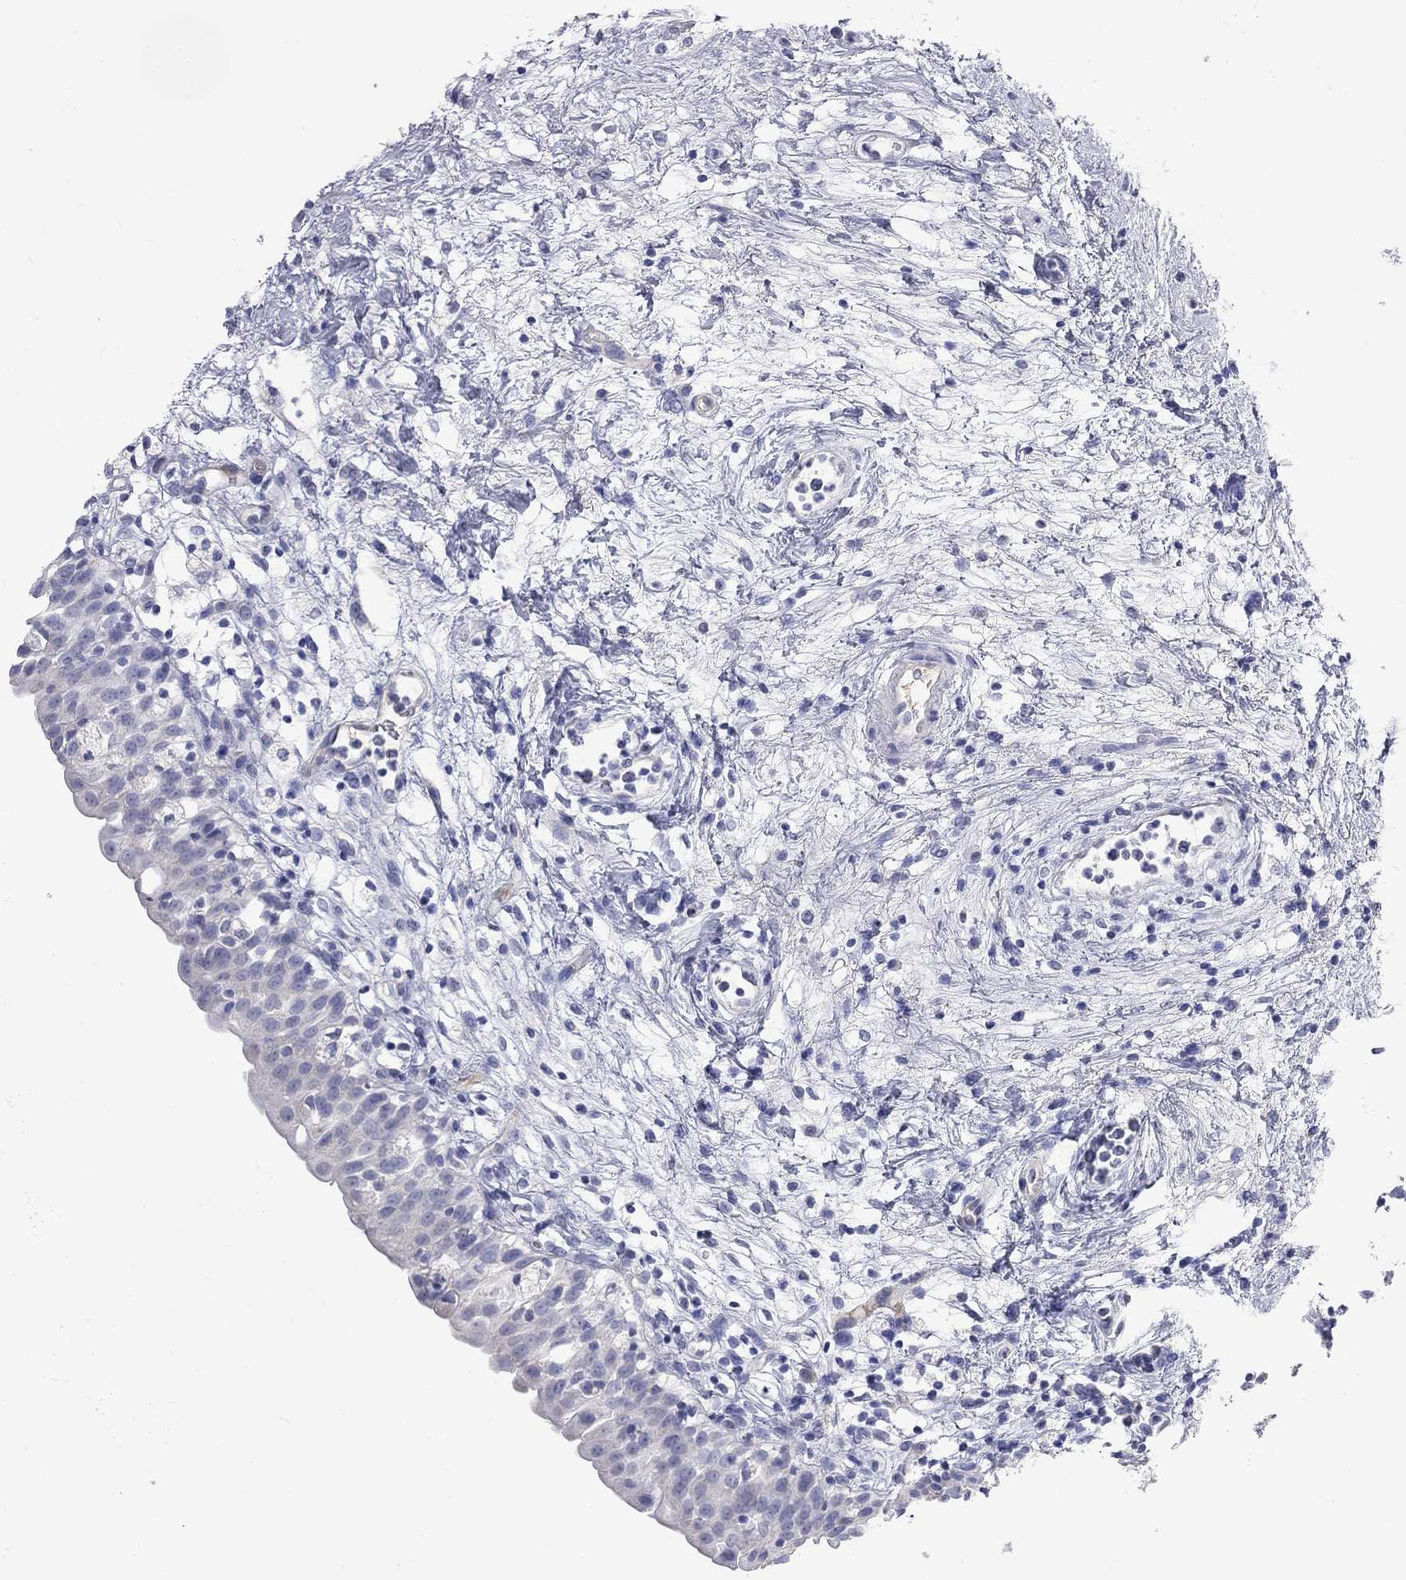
{"staining": {"intensity": "negative", "quantity": "none", "location": "none"}, "tissue": "urinary bladder", "cell_type": "Urothelial cells", "image_type": "normal", "snomed": [{"axis": "morphology", "description": "Normal tissue, NOS"}, {"axis": "topography", "description": "Urinary bladder"}], "caption": "A high-resolution micrograph shows immunohistochemistry (IHC) staining of unremarkable urinary bladder, which shows no significant expression in urothelial cells.", "gene": "KCND2", "patient": {"sex": "male", "age": 76}}